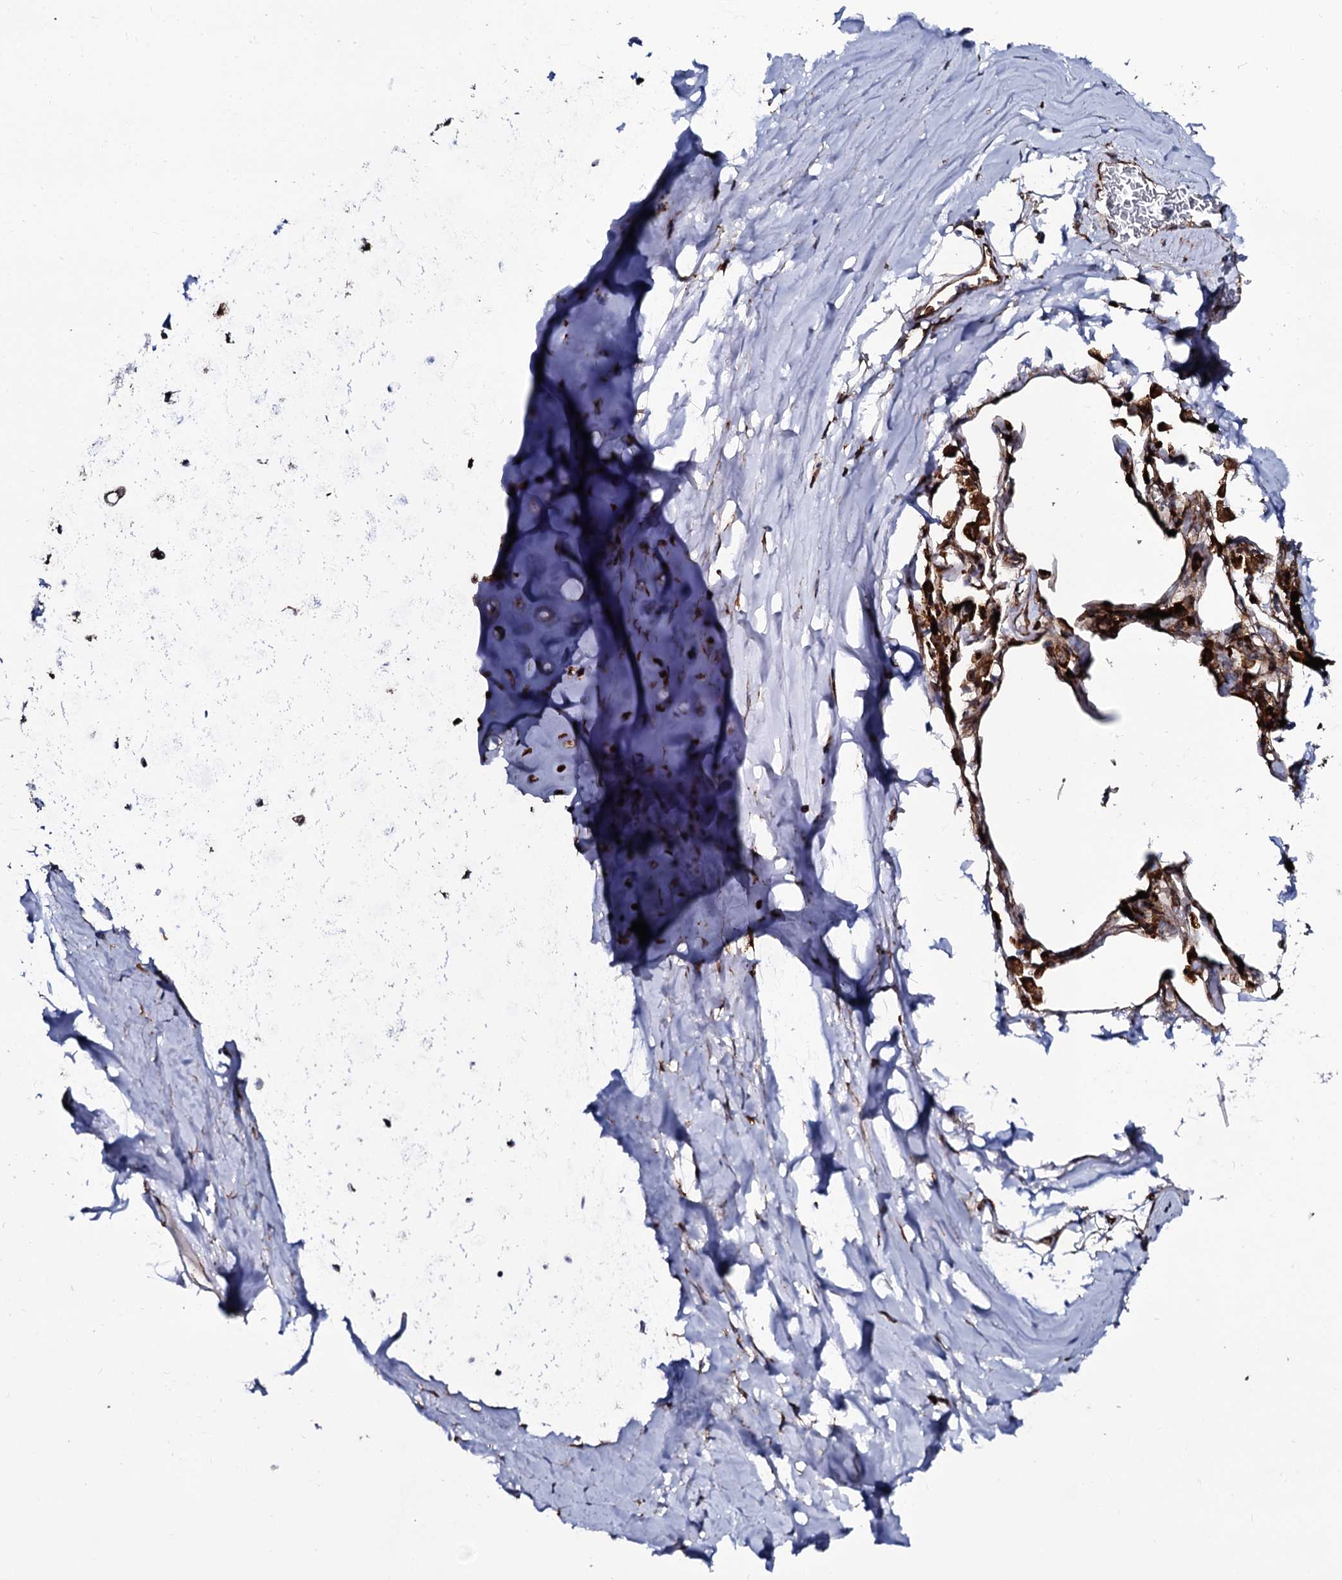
{"staining": {"intensity": "strong", "quantity": ">75%", "location": "cytoplasmic/membranous"}, "tissue": "adipose tissue", "cell_type": "Adipocytes", "image_type": "normal", "snomed": [{"axis": "morphology", "description": "Normal tissue, NOS"}, {"axis": "topography", "description": "Lymph node"}, {"axis": "topography", "description": "Bronchus"}], "caption": "IHC staining of unremarkable adipose tissue, which reveals high levels of strong cytoplasmic/membranous expression in about >75% of adipocytes indicating strong cytoplasmic/membranous protein staining. The staining was performed using DAB (3,3'-diaminobenzidine) (brown) for protein detection and nuclei were counterstained in hematoxylin (blue).", "gene": "SPTY2D1", "patient": {"sex": "male", "age": 63}}